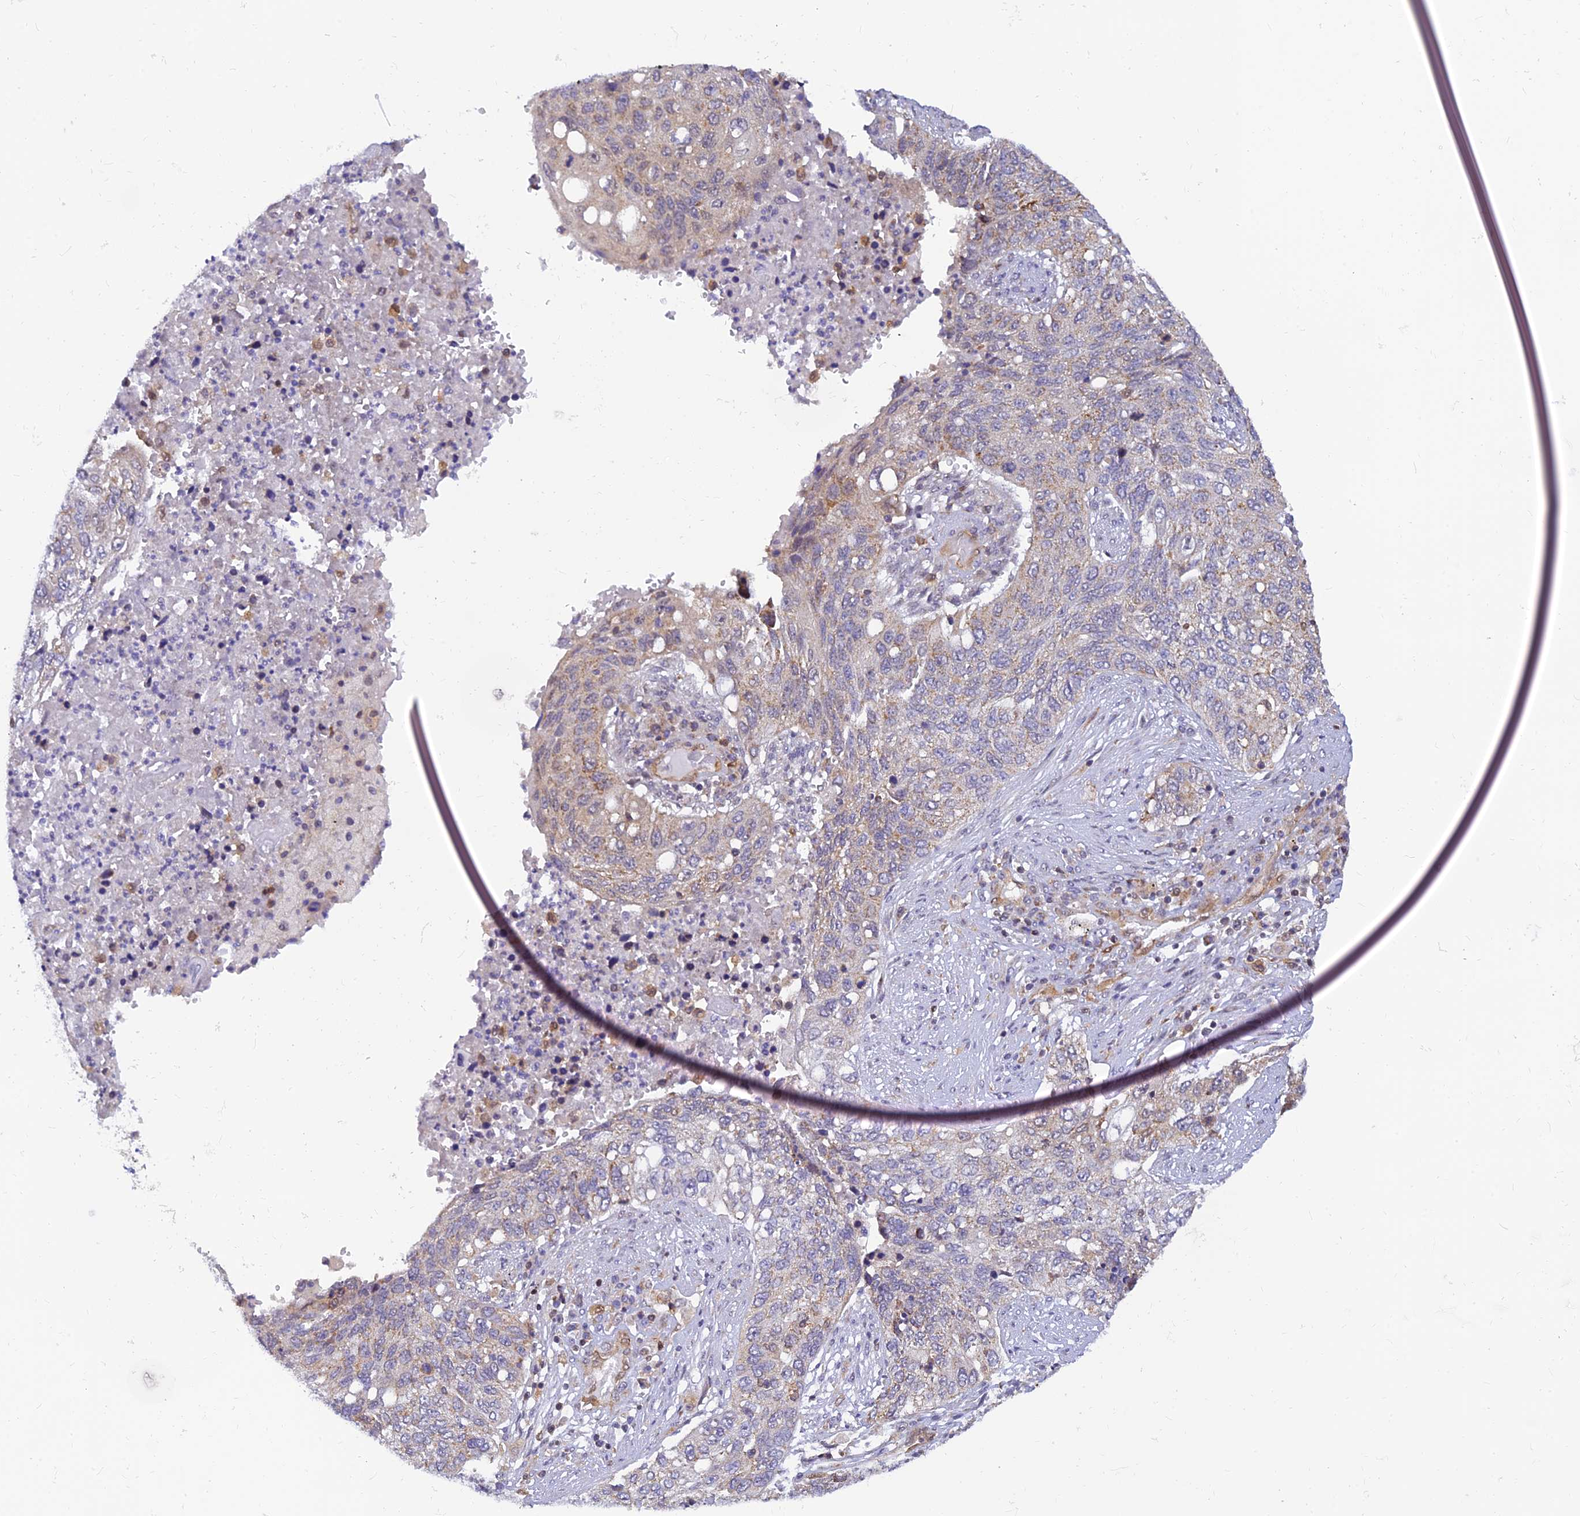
{"staining": {"intensity": "negative", "quantity": "none", "location": "none"}, "tissue": "lung cancer", "cell_type": "Tumor cells", "image_type": "cancer", "snomed": [{"axis": "morphology", "description": "Squamous cell carcinoma, NOS"}, {"axis": "topography", "description": "Lung"}], "caption": "Tumor cells are negative for brown protein staining in squamous cell carcinoma (lung).", "gene": "LYSMD2", "patient": {"sex": "female", "age": 63}}